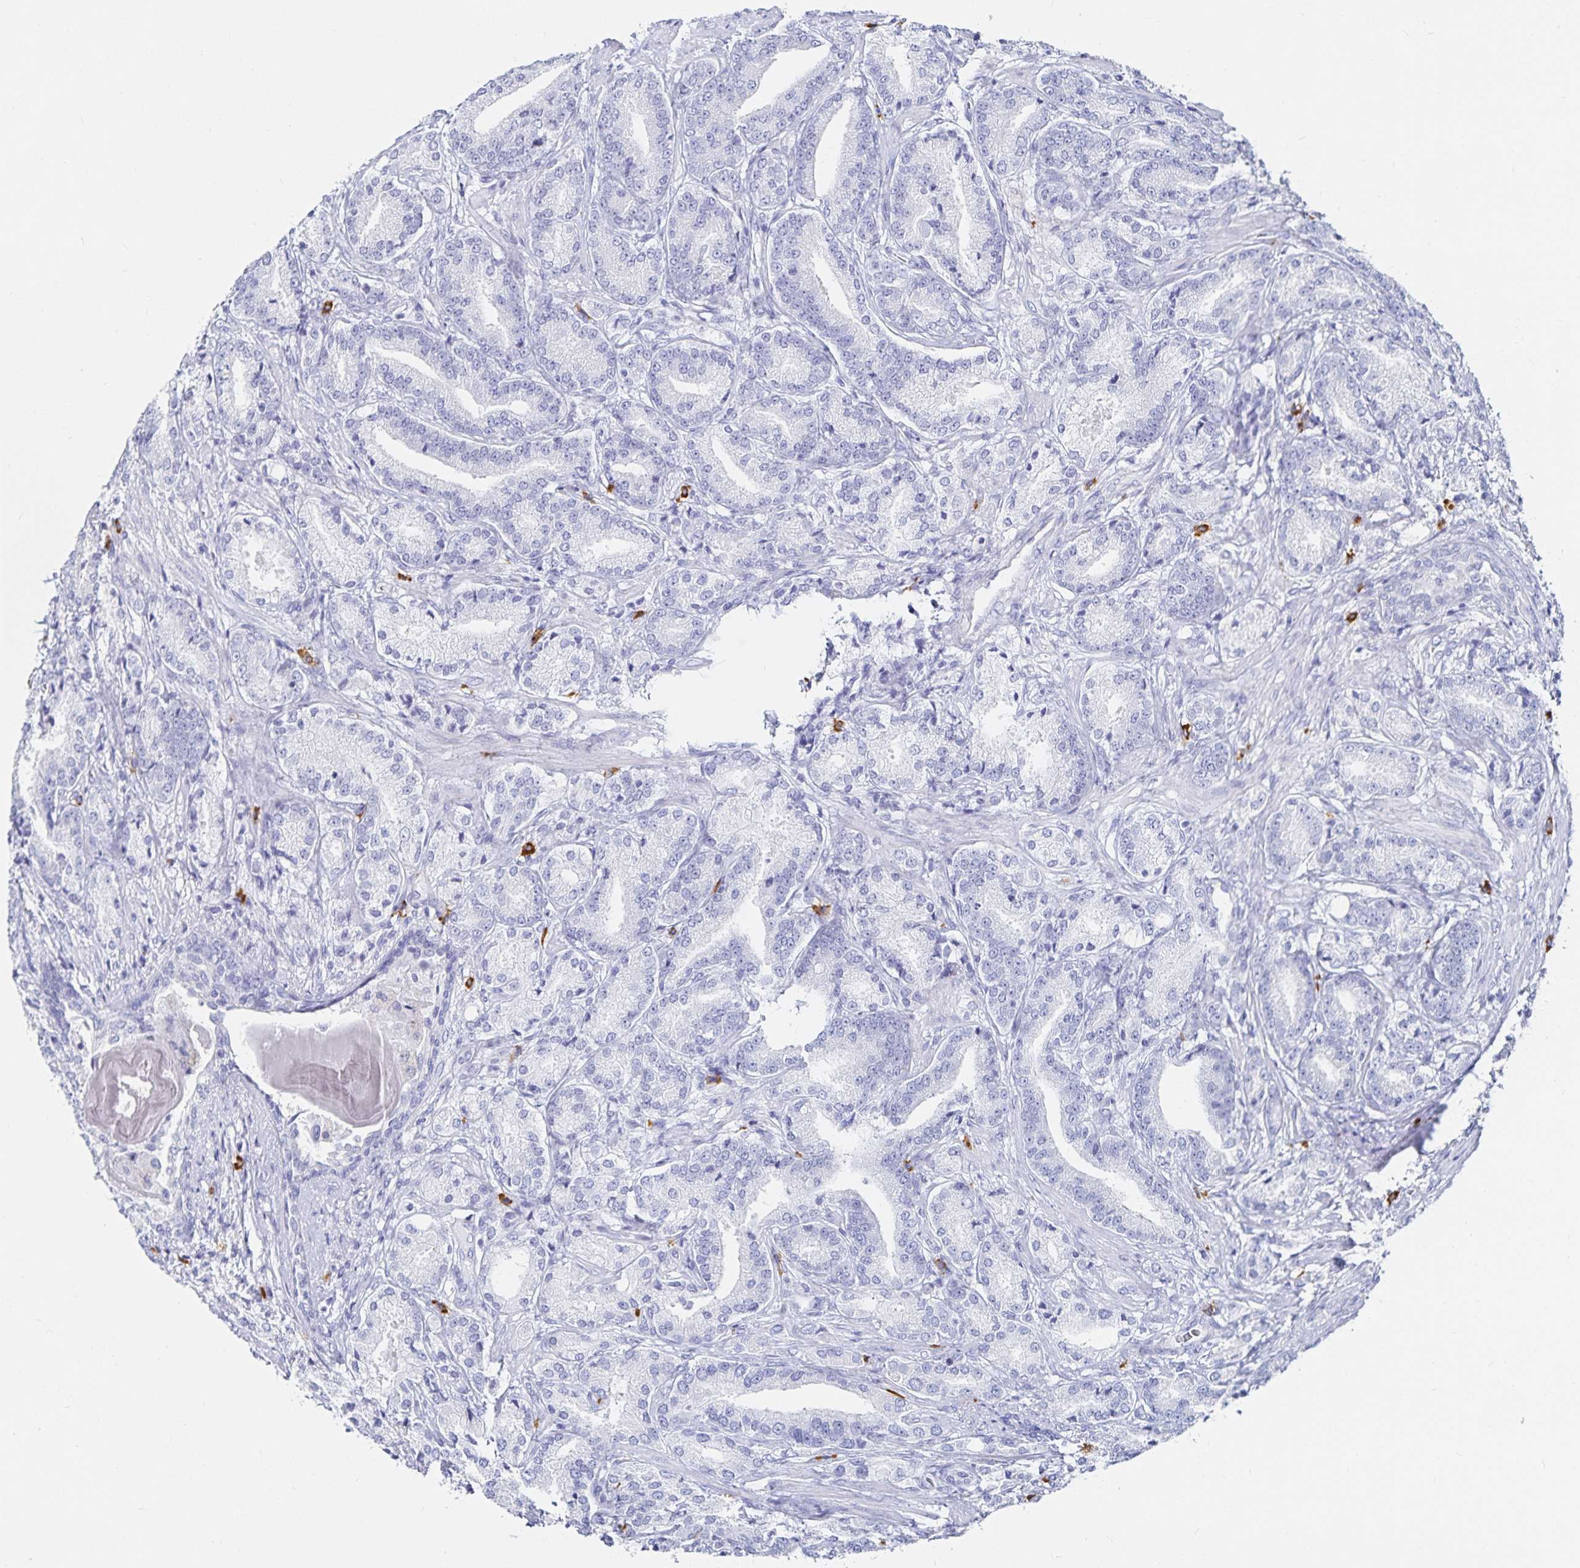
{"staining": {"intensity": "negative", "quantity": "none", "location": "none"}, "tissue": "prostate cancer", "cell_type": "Tumor cells", "image_type": "cancer", "snomed": [{"axis": "morphology", "description": "Adenocarcinoma, High grade"}, {"axis": "topography", "description": "Prostate and seminal vesicle, NOS"}], "caption": "High power microscopy image of an immunohistochemistry histopathology image of prostate cancer (high-grade adenocarcinoma), revealing no significant expression in tumor cells.", "gene": "TNIP1", "patient": {"sex": "male", "age": 61}}